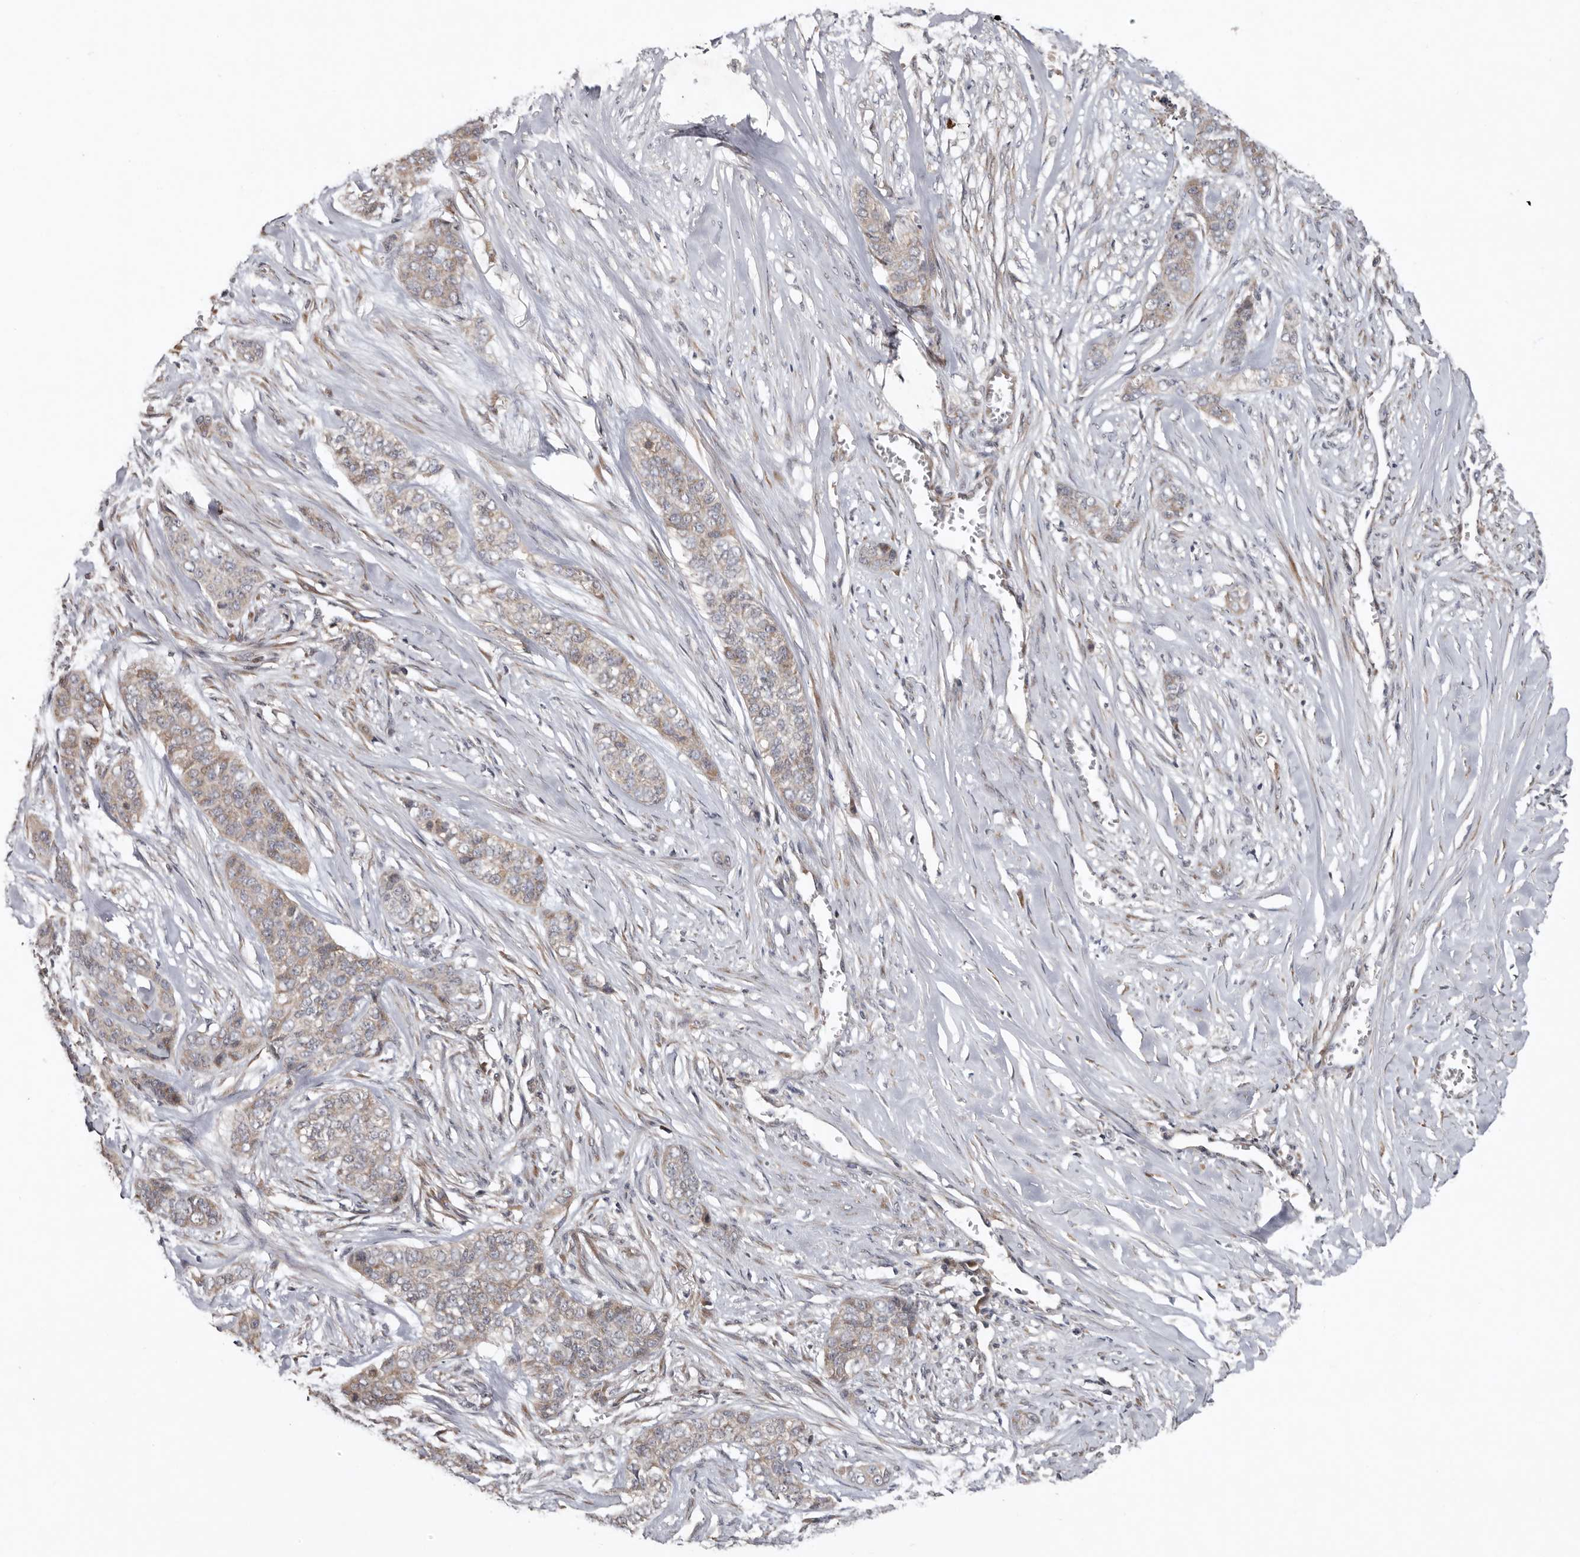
{"staining": {"intensity": "weak", "quantity": "25%-75%", "location": "cytoplasmic/membranous"}, "tissue": "skin cancer", "cell_type": "Tumor cells", "image_type": "cancer", "snomed": [{"axis": "morphology", "description": "Basal cell carcinoma"}, {"axis": "topography", "description": "Skin"}], "caption": "Human skin cancer stained with a brown dye exhibits weak cytoplasmic/membranous positive positivity in approximately 25%-75% of tumor cells.", "gene": "CHML", "patient": {"sex": "female", "age": 64}}